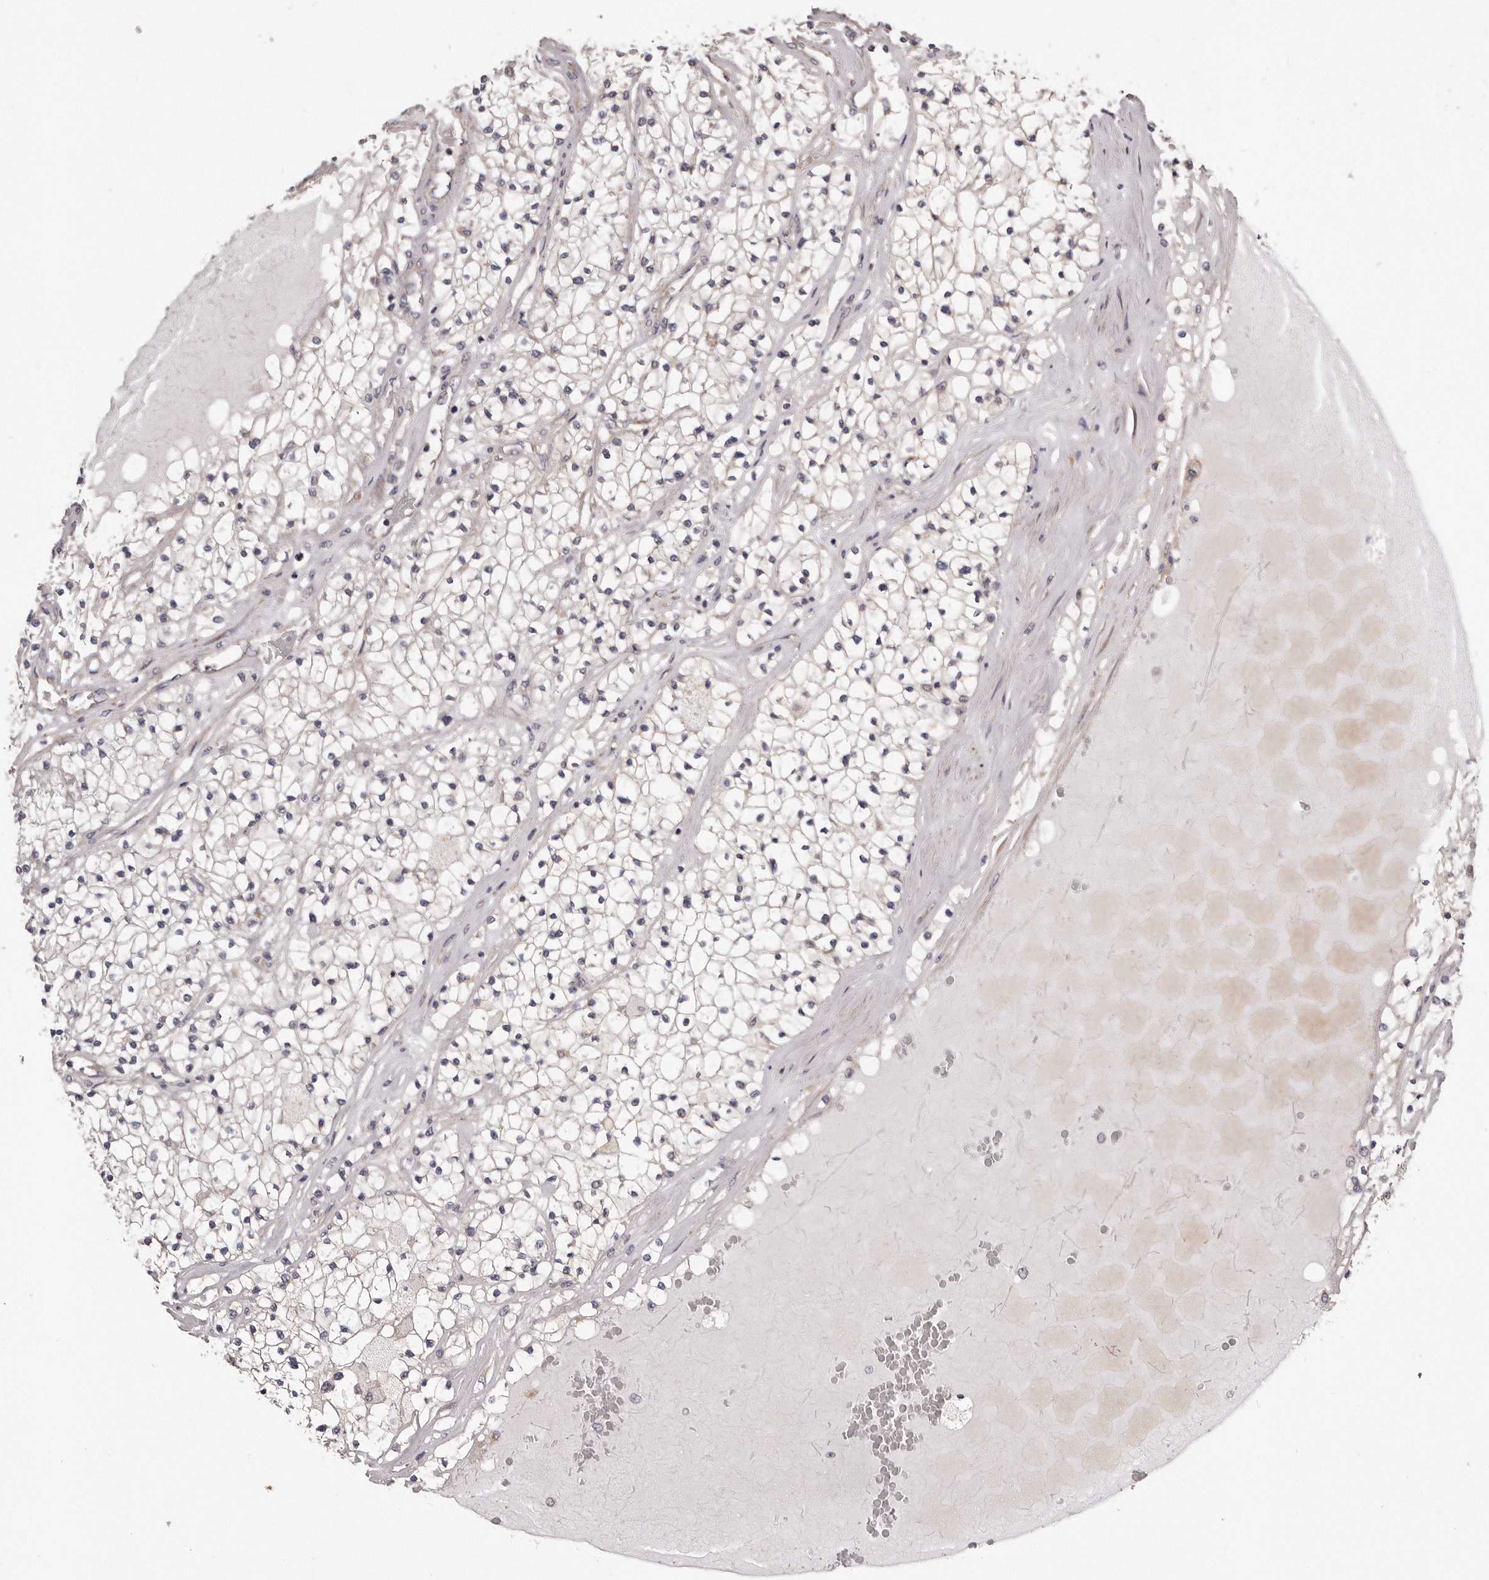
{"staining": {"intensity": "negative", "quantity": "none", "location": "none"}, "tissue": "renal cancer", "cell_type": "Tumor cells", "image_type": "cancer", "snomed": [{"axis": "morphology", "description": "Normal tissue, NOS"}, {"axis": "morphology", "description": "Adenocarcinoma, NOS"}, {"axis": "topography", "description": "Kidney"}], "caption": "Tumor cells are negative for brown protein staining in renal cancer.", "gene": "ARMCX1", "patient": {"sex": "male", "age": 68}}